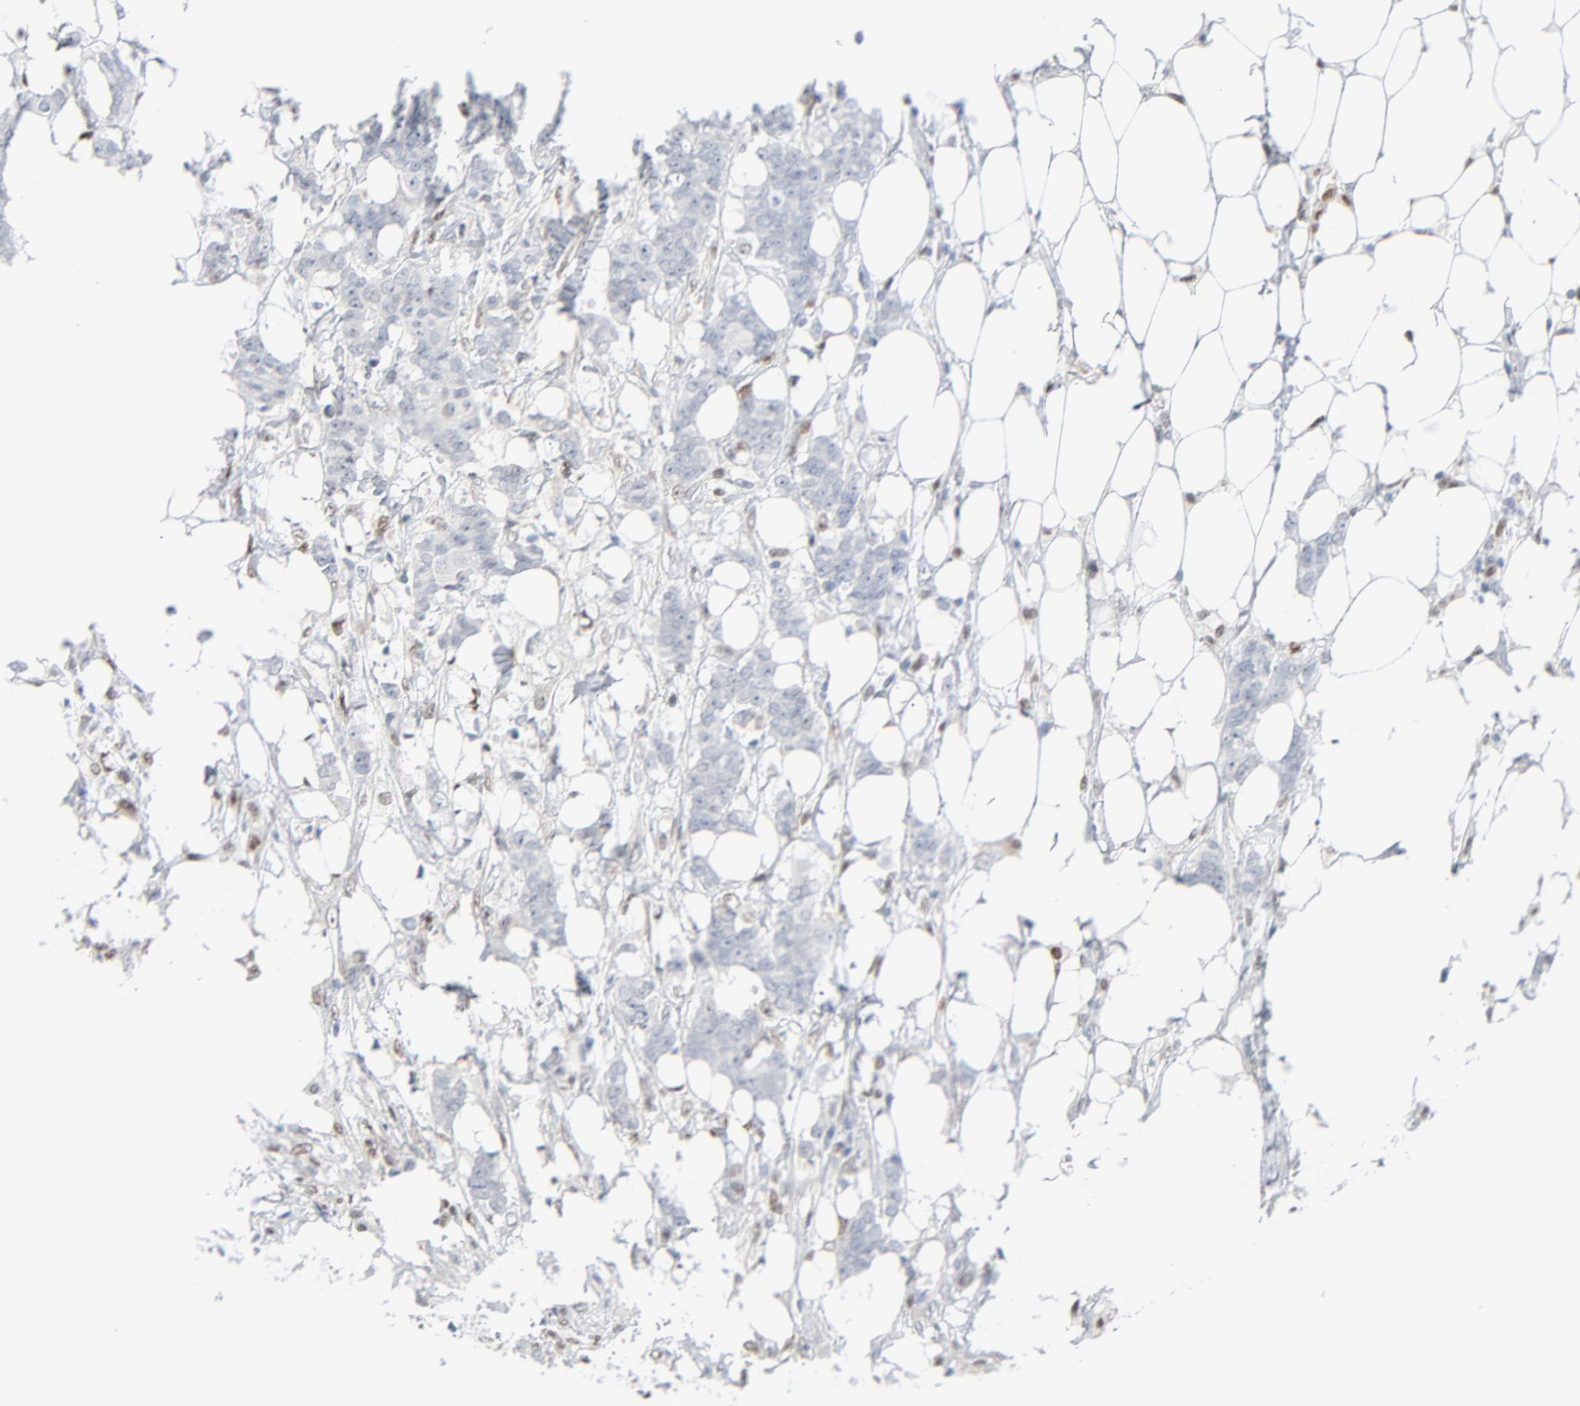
{"staining": {"intensity": "negative", "quantity": "none", "location": "none"}, "tissue": "breast cancer", "cell_type": "Tumor cells", "image_type": "cancer", "snomed": [{"axis": "morphology", "description": "Duct carcinoma"}, {"axis": "topography", "description": "Breast"}], "caption": "Immunohistochemistry (IHC) histopathology image of neoplastic tissue: infiltrating ductal carcinoma (breast) stained with DAB (3,3'-diaminobenzidine) displays no significant protein positivity in tumor cells.", "gene": "MITF", "patient": {"sex": "female", "age": 24}}